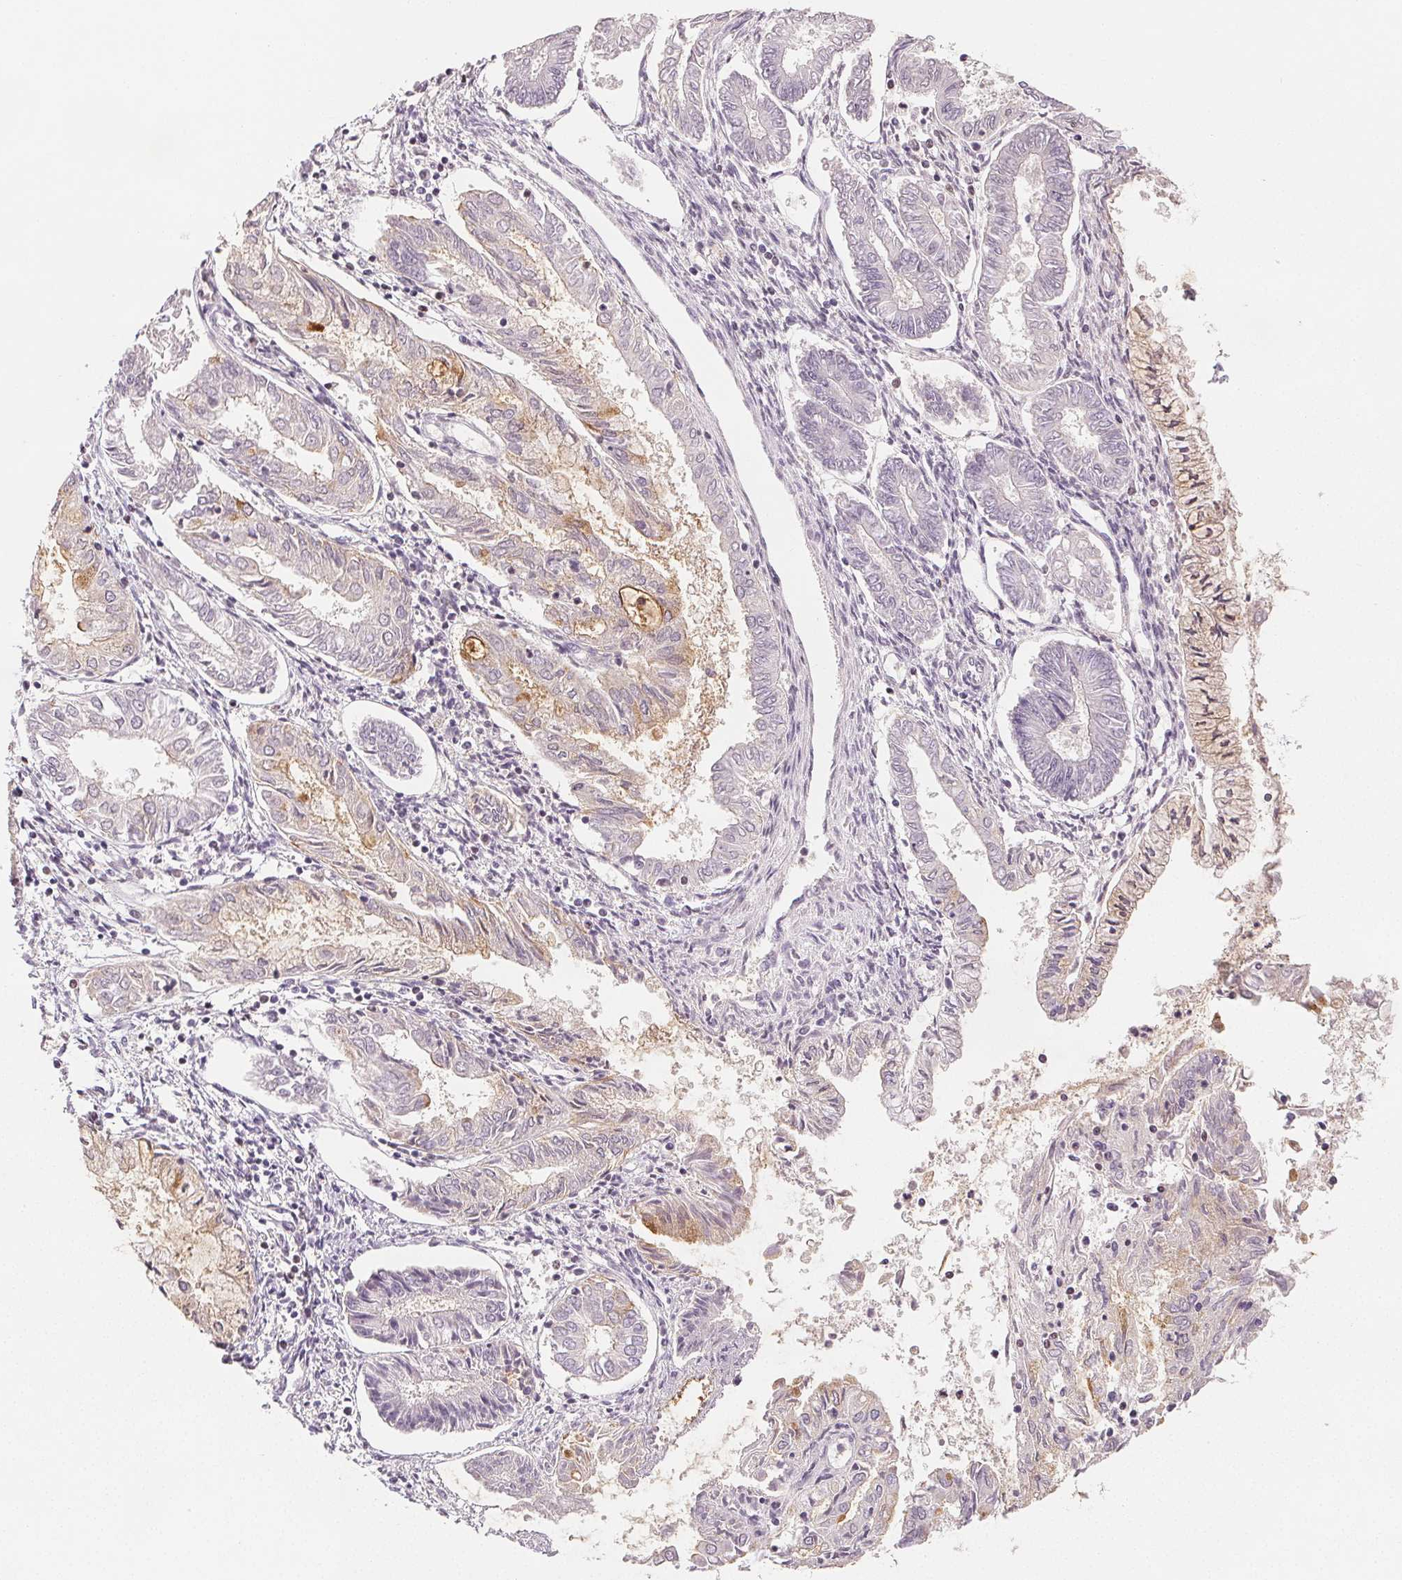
{"staining": {"intensity": "moderate", "quantity": "<25%", "location": "cytoplasmic/membranous"}, "tissue": "endometrial cancer", "cell_type": "Tumor cells", "image_type": "cancer", "snomed": [{"axis": "morphology", "description": "Adenocarcinoma, NOS"}, {"axis": "topography", "description": "Endometrium"}], "caption": "The immunohistochemical stain shows moderate cytoplasmic/membranous staining in tumor cells of endometrial adenocarcinoma tissue.", "gene": "RUNX2", "patient": {"sex": "female", "age": 68}}